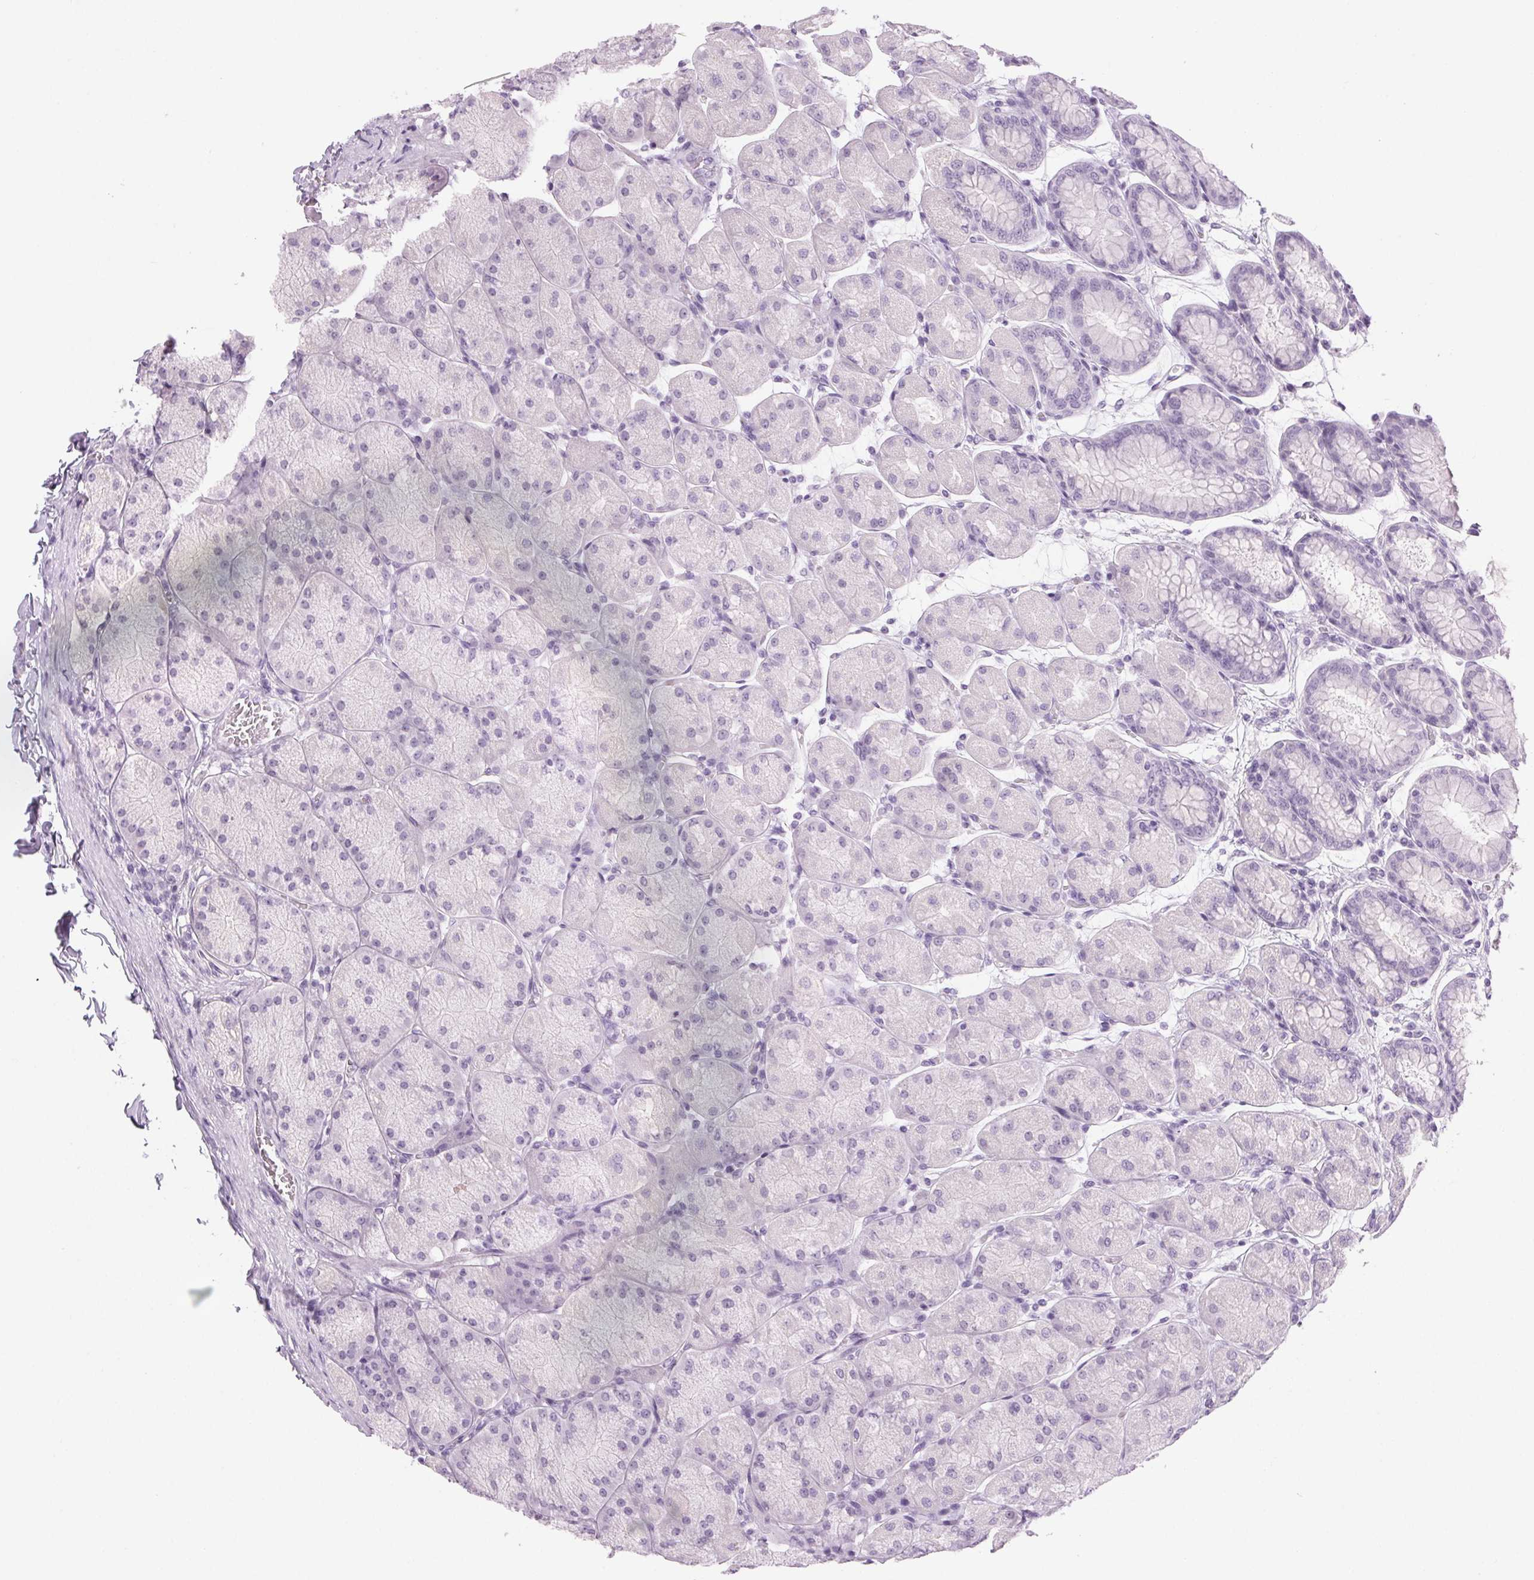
{"staining": {"intensity": "negative", "quantity": "none", "location": "none"}, "tissue": "stomach", "cell_type": "Glandular cells", "image_type": "normal", "snomed": [{"axis": "morphology", "description": "Normal tissue, NOS"}, {"axis": "topography", "description": "Stomach, upper"}], "caption": "IHC of benign human stomach reveals no positivity in glandular cells. Brightfield microscopy of immunohistochemistry (IHC) stained with DAB (brown) and hematoxylin (blue), captured at high magnification.", "gene": "LRP2", "patient": {"sex": "female", "age": 56}}